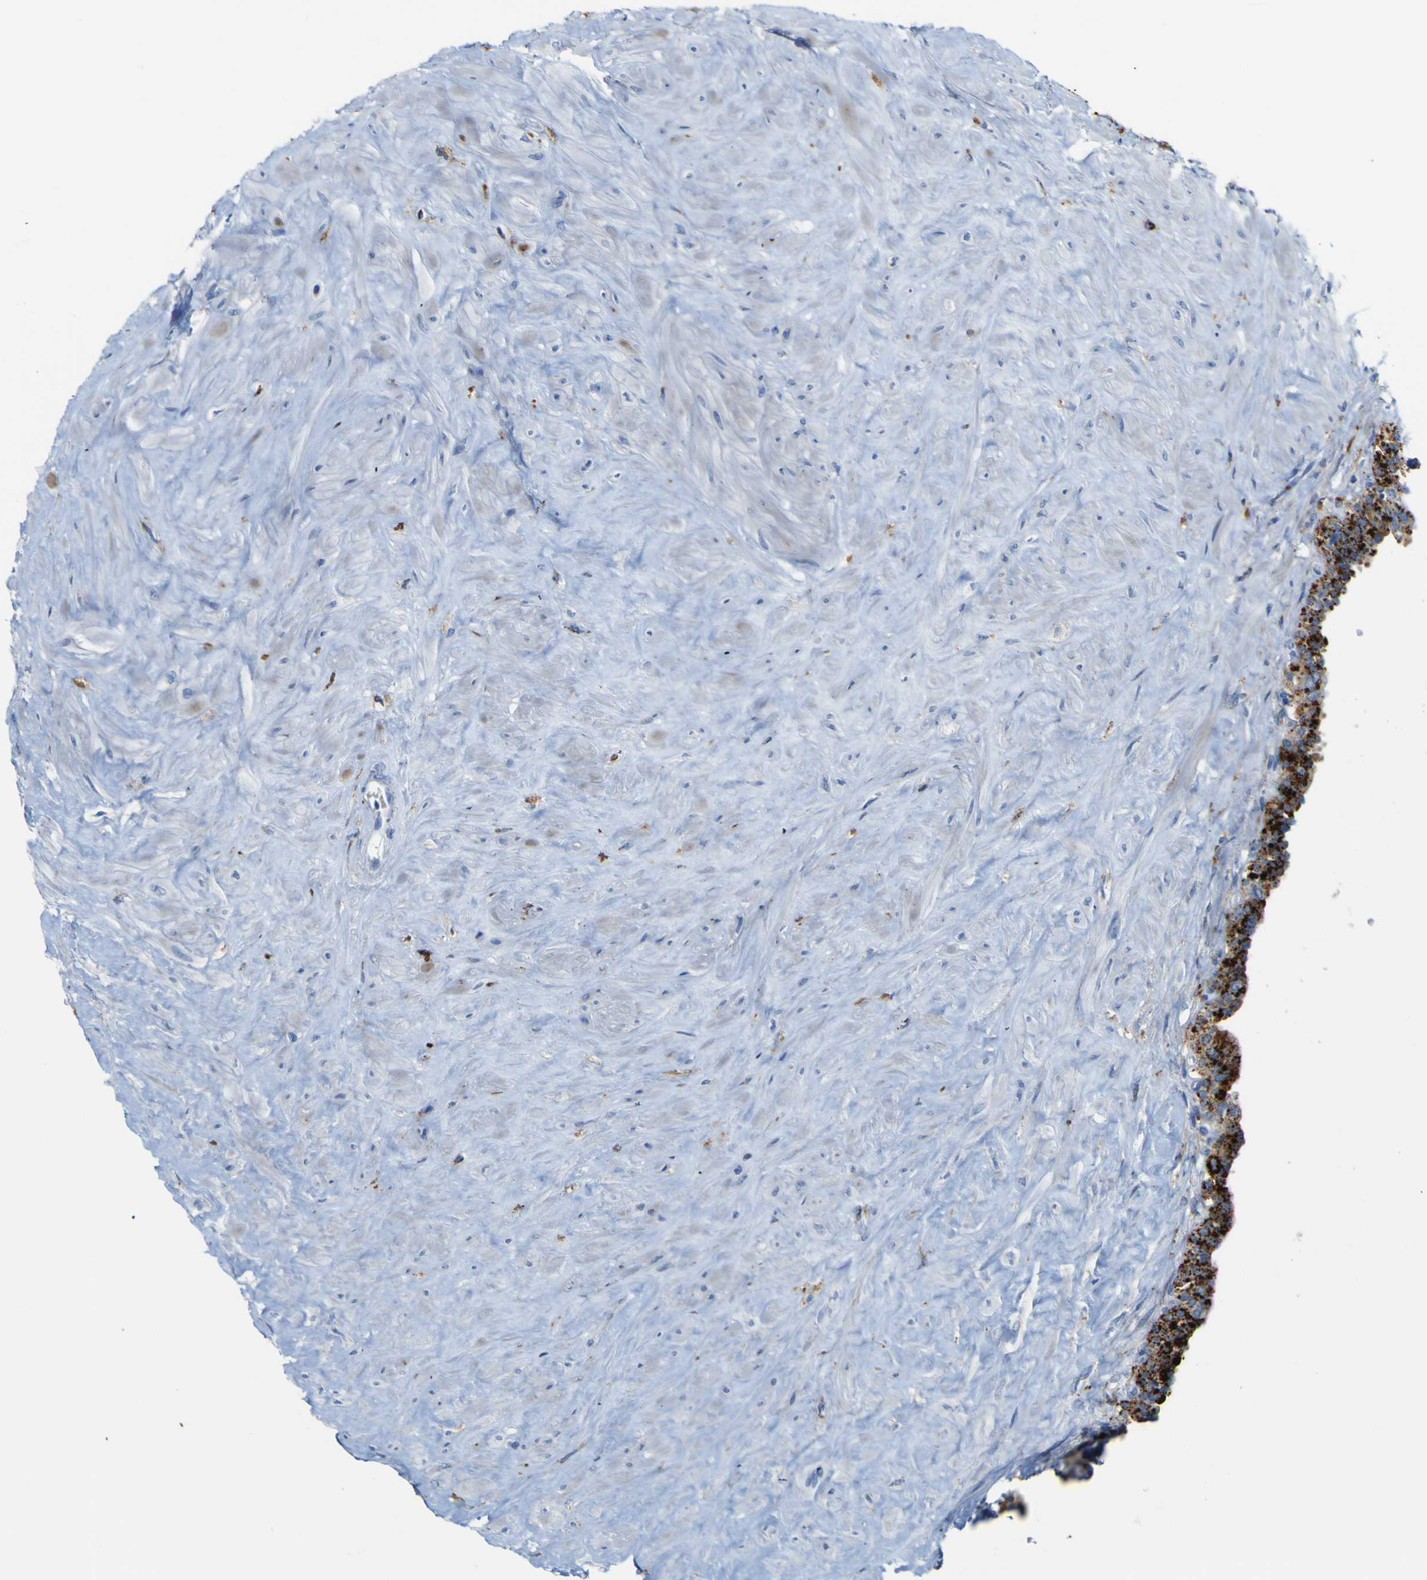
{"staining": {"intensity": "strong", "quantity": "25%-75%", "location": "cytoplasmic/membranous"}, "tissue": "seminal vesicle", "cell_type": "Glandular cells", "image_type": "normal", "snomed": [{"axis": "morphology", "description": "Normal tissue, NOS"}, {"axis": "topography", "description": "Seminal veicle"}], "caption": "Benign seminal vesicle was stained to show a protein in brown. There is high levels of strong cytoplasmic/membranous positivity in approximately 25%-75% of glandular cells. The protein is shown in brown color, while the nuclei are stained blue.", "gene": "PTPRF", "patient": {"sex": "male", "age": 63}}